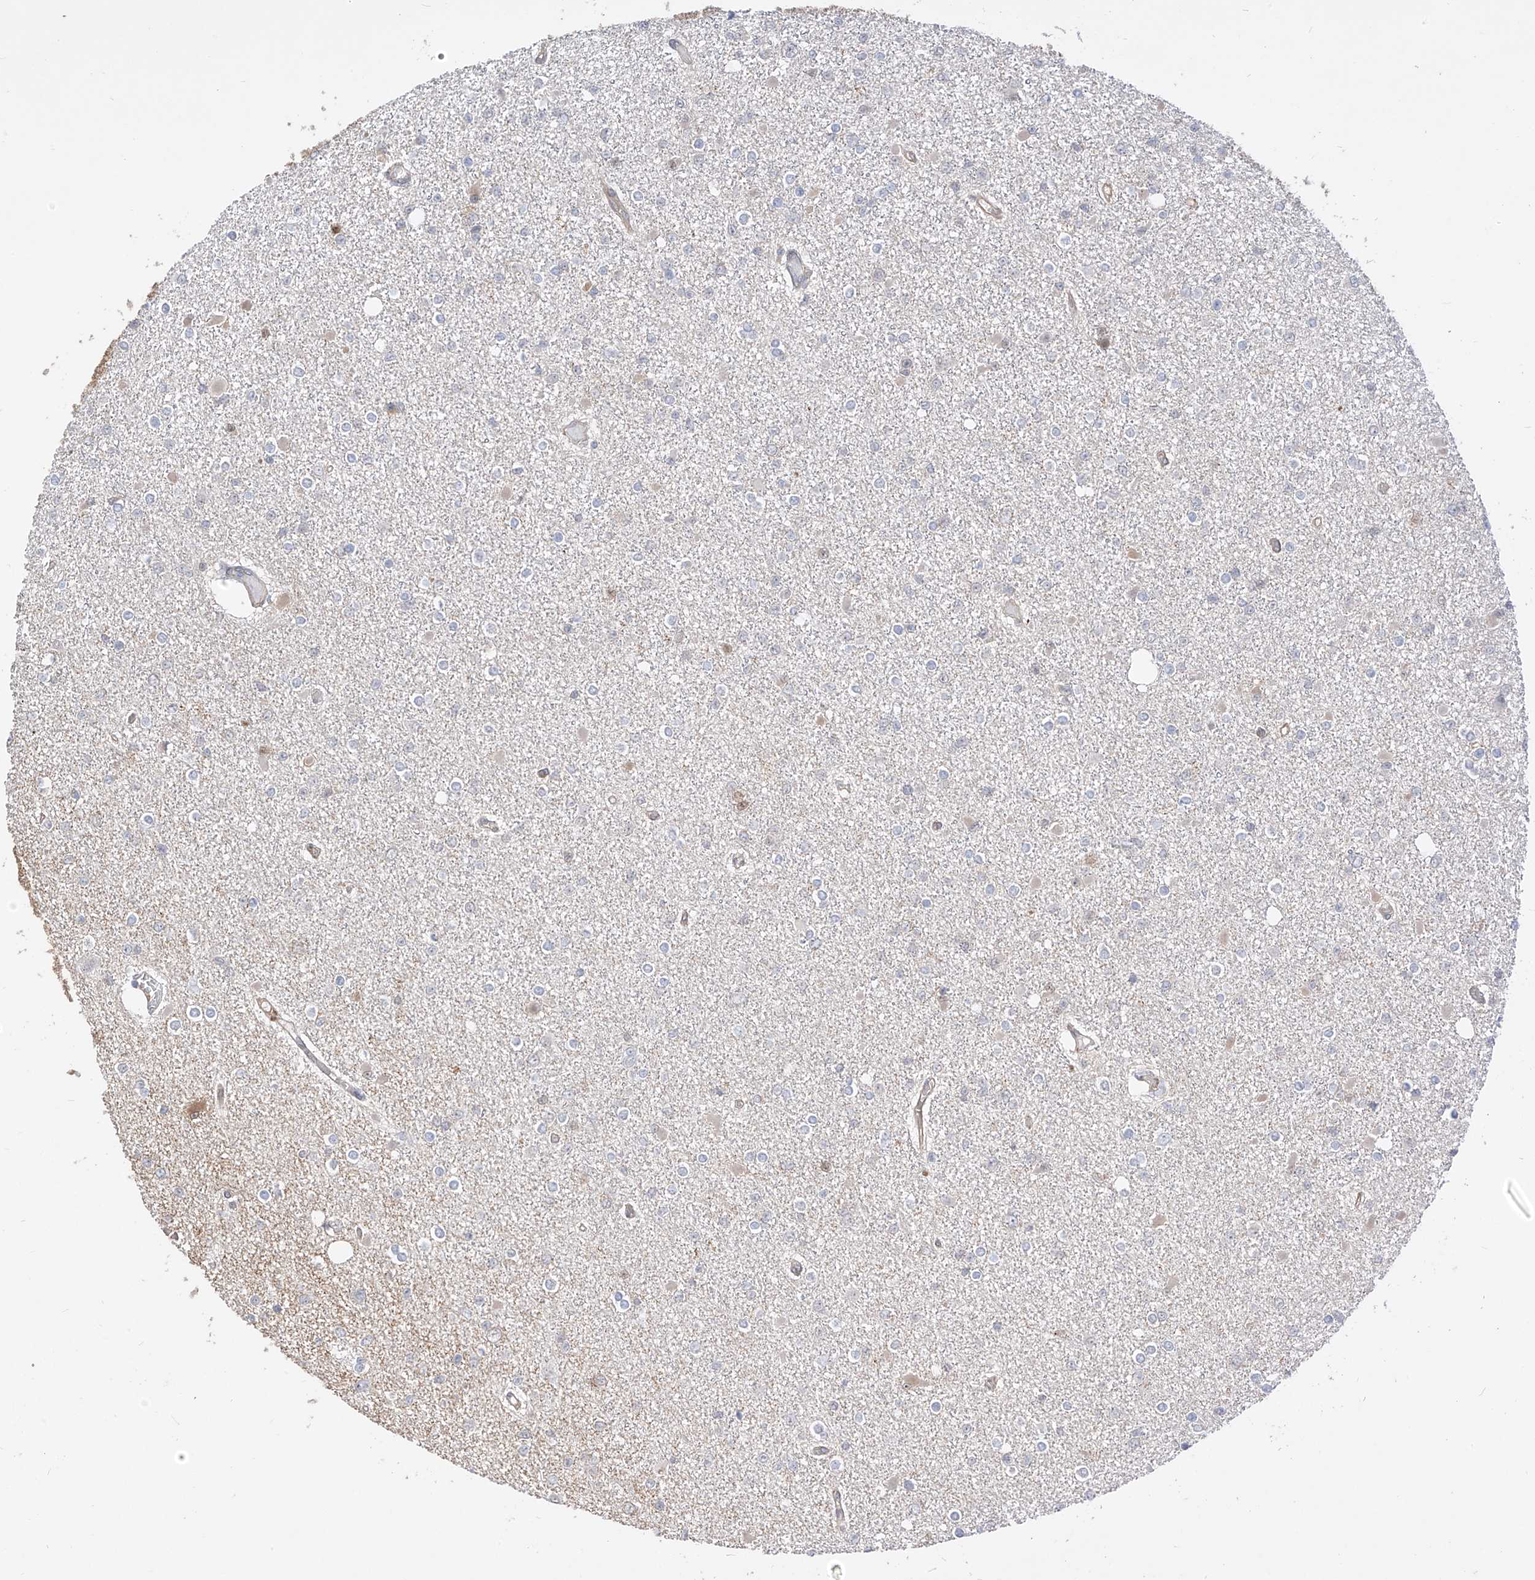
{"staining": {"intensity": "negative", "quantity": "none", "location": "none"}, "tissue": "glioma", "cell_type": "Tumor cells", "image_type": "cancer", "snomed": [{"axis": "morphology", "description": "Glioma, malignant, Low grade"}, {"axis": "topography", "description": "Brain"}], "caption": "A high-resolution photomicrograph shows IHC staining of low-grade glioma (malignant), which demonstrates no significant positivity in tumor cells.", "gene": "MRTFA", "patient": {"sex": "female", "age": 22}}